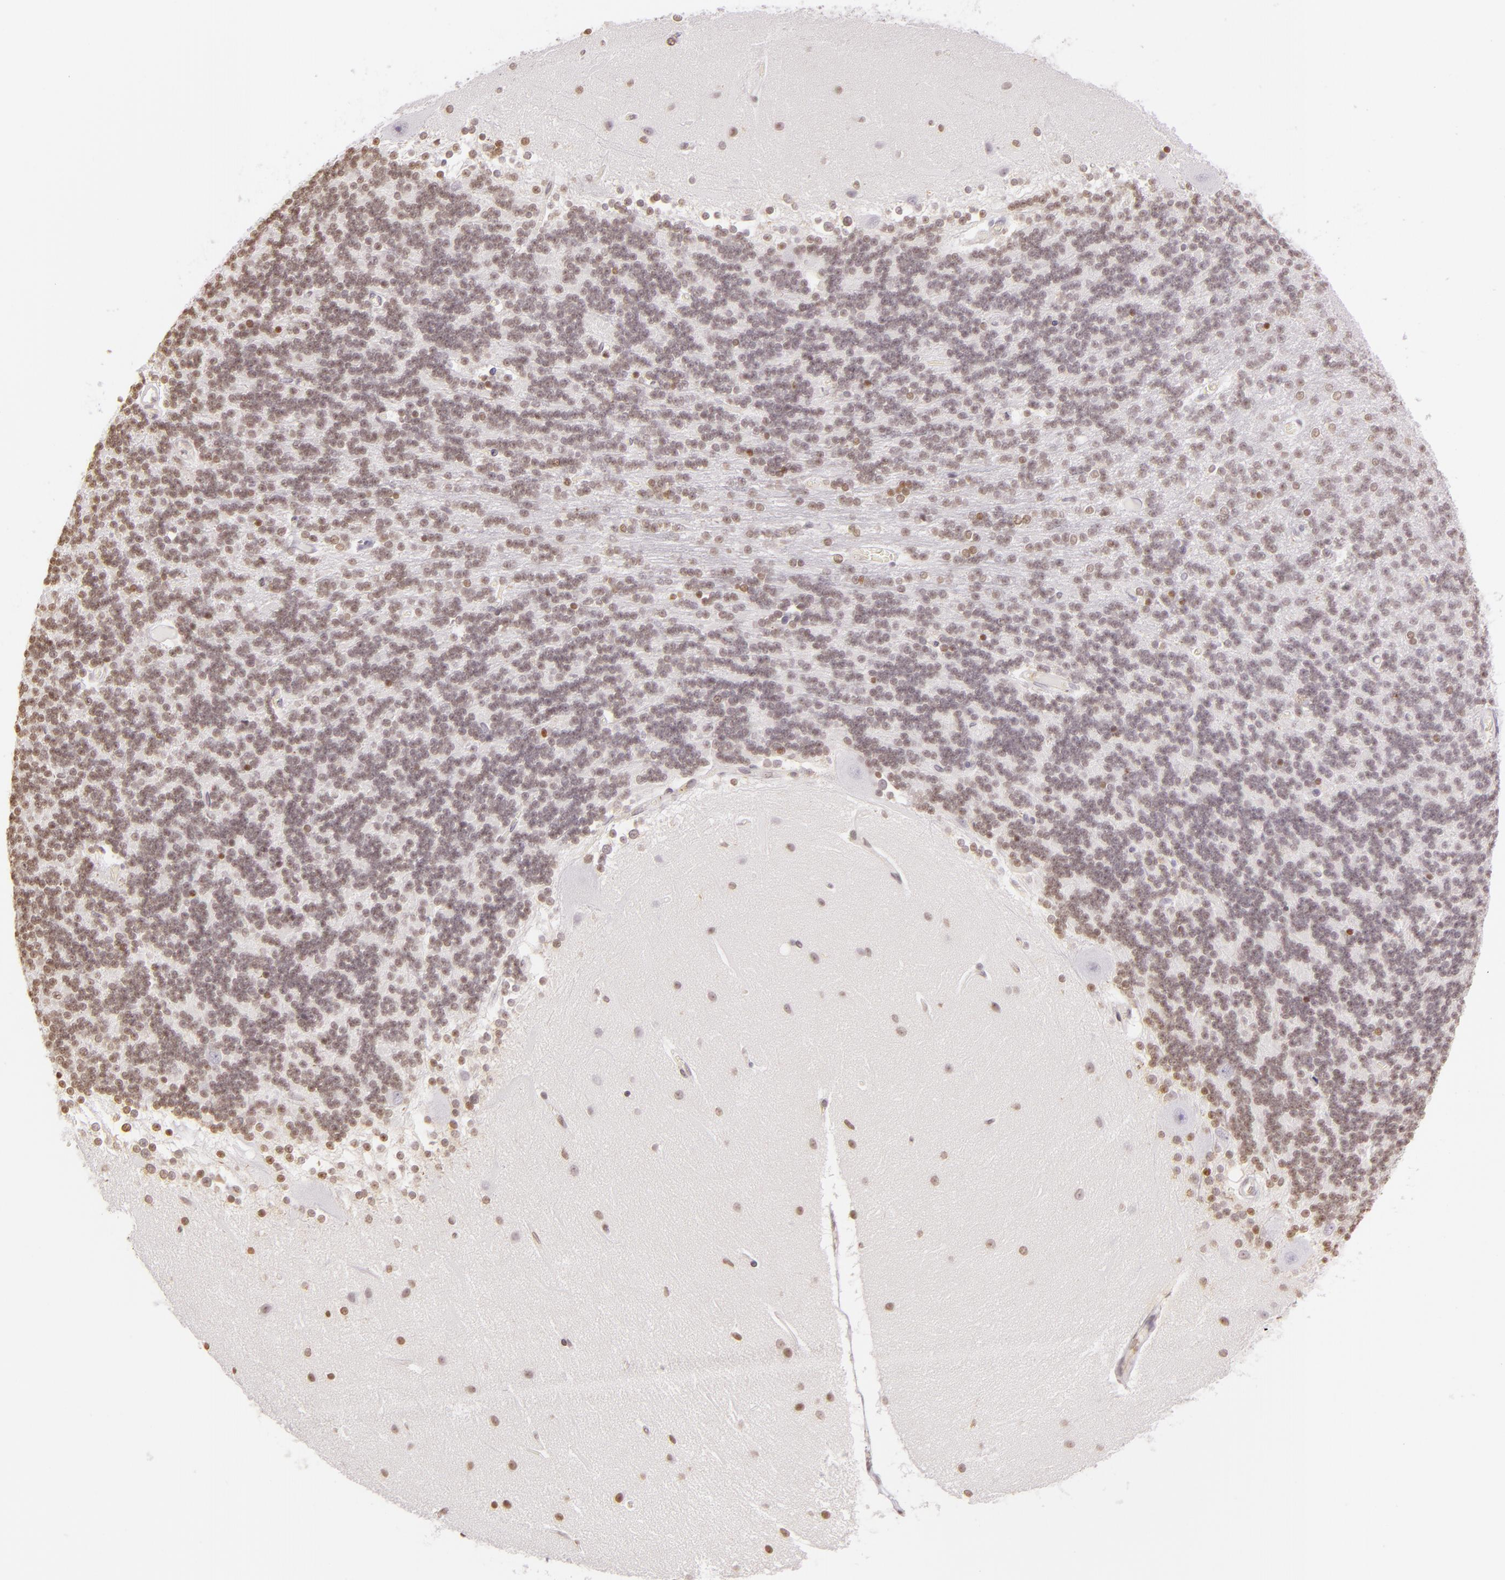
{"staining": {"intensity": "moderate", "quantity": ">75%", "location": "nuclear"}, "tissue": "cerebellum", "cell_type": "Cells in granular layer", "image_type": "normal", "snomed": [{"axis": "morphology", "description": "Normal tissue, NOS"}, {"axis": "topography", "description": "Cerebellum"}], "caption": "A brown stain labels moderate nuclear expression of a protein in cells in granular layer of normal human cerebellum. (Brightfield microscopy of DAB IHC at high magnification).", "gene": "ENSG00000290315", "patient": {"sex": "female", "age": 54}}